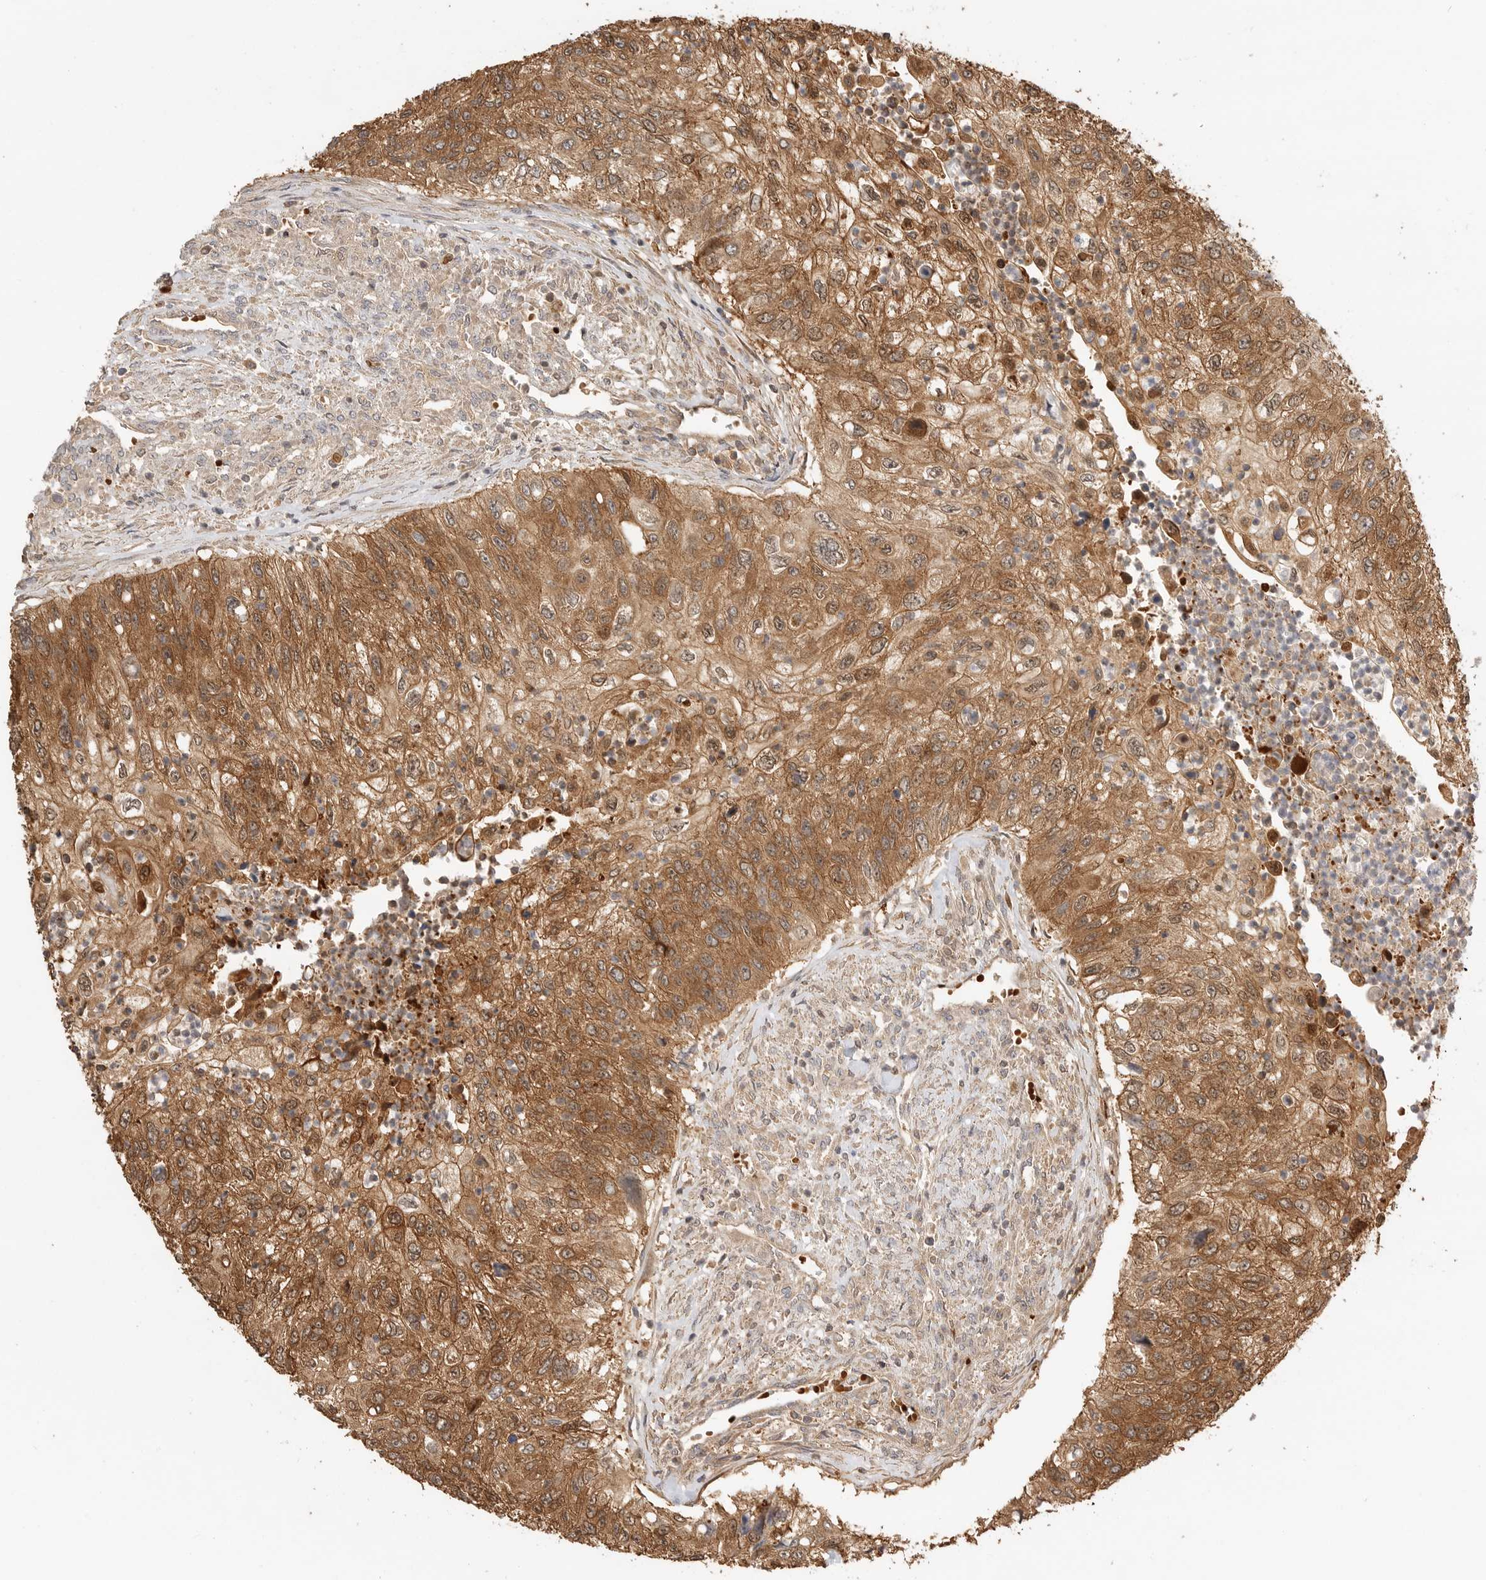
{"staining": {"intensity": "moderate", "quantity": ">75%", "location": "cytoplasmic/membranous"}, "tissue": "urothelial cancer", "cell_type": "Tumor cells", "image_type": "cancer", "snomed": [{"axis": "morphology", "description": "Urothelial carcinoma, High grade"}, {"axis": "topography", "description": "Urinary bladder"}], "caption": "Immunohistochemical staining of human urothelial cancer shows medium levels of moderate cytoplasmic/membranous expression in about >75% of tumor cells.", "gene": "CLDN12", "patient": {"sex": "female", "age": 60}}